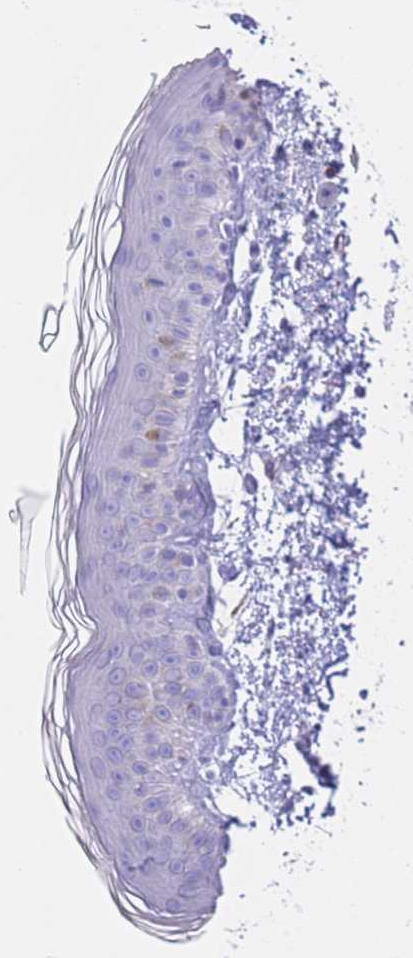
{"staining": {"intensity": "negative", "quantity": "none", "location": "none"}, "tissue": "skin", "cell_type": "Fibroblasts", "image_type": "normal", "snomed": [{"axis": "morphology", "description": "Normal tissue, NOS"}, {"axis": "topography", "description": "Skin"}], "caption": "Immunohistochemical staining of unremarkable human skin reveals no significant expression in fibroblasts. (DAB (3,3'-diaminobenzidine) immunohistochemistry (IHC) visualized using brightfield microscopy, high magnification).", "gene": "PLBD1", "patient": {"sex": "male", "age": 66}}